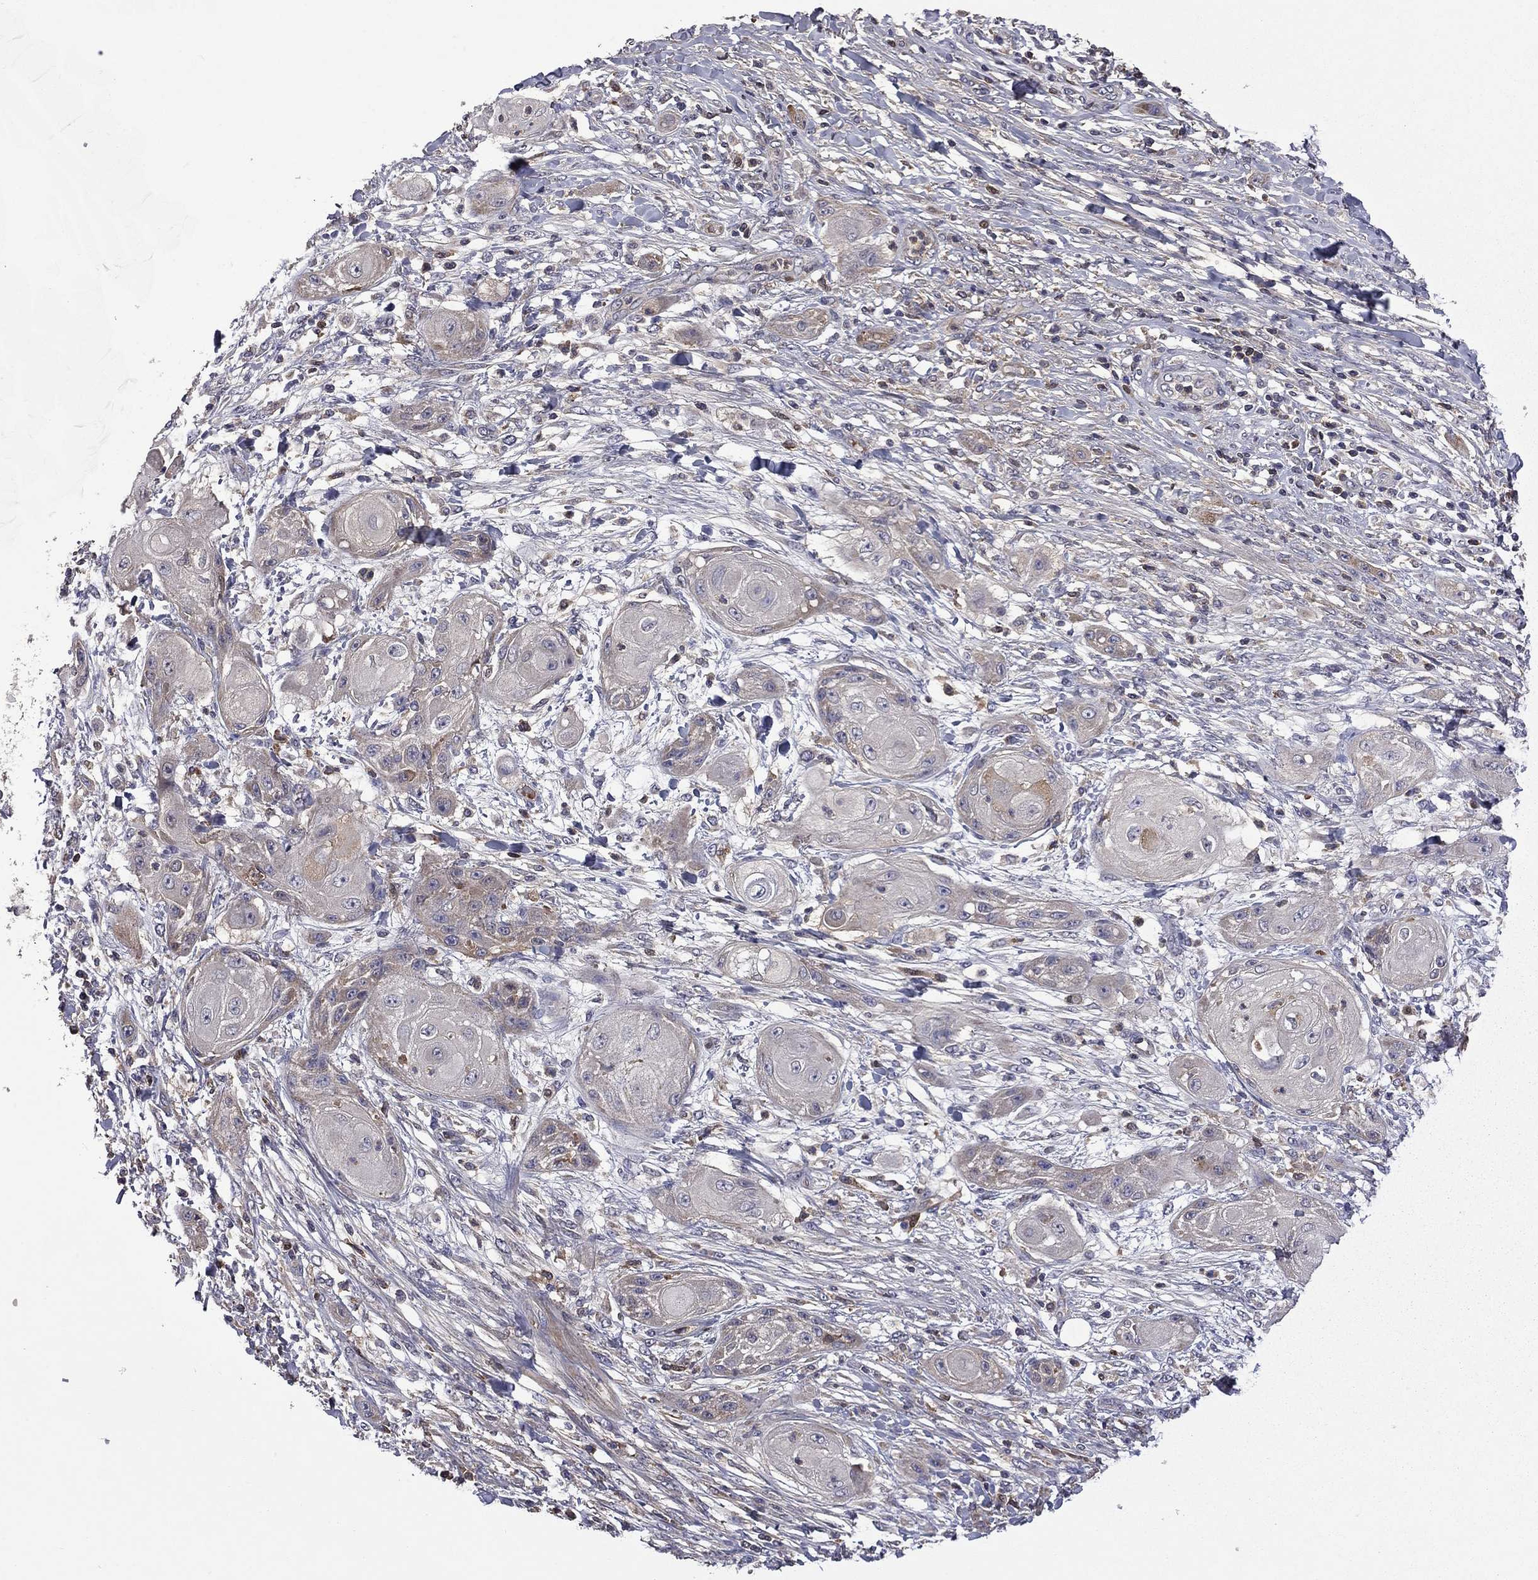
{"staining": {"intensity": "weak", "quantity": "<25%", "location": "cytoplasmic/membranous"}, "tissue": "skin cancer", "cell_type": "Tumor cells", "image_type": "cancer", "snomed": [{"axis": "morphology", "description": "Squamous cell carcinoma, NOS"}, {"axis": "topography", "description": "Skin"}], "caption": "Immunohistochemical staining of human squamous cell carcinoma (skin) demonstrates no significant positivity in tumor cells.", "gene": "CEACAM7", "patient": {"sex": "male", "age": 62}}